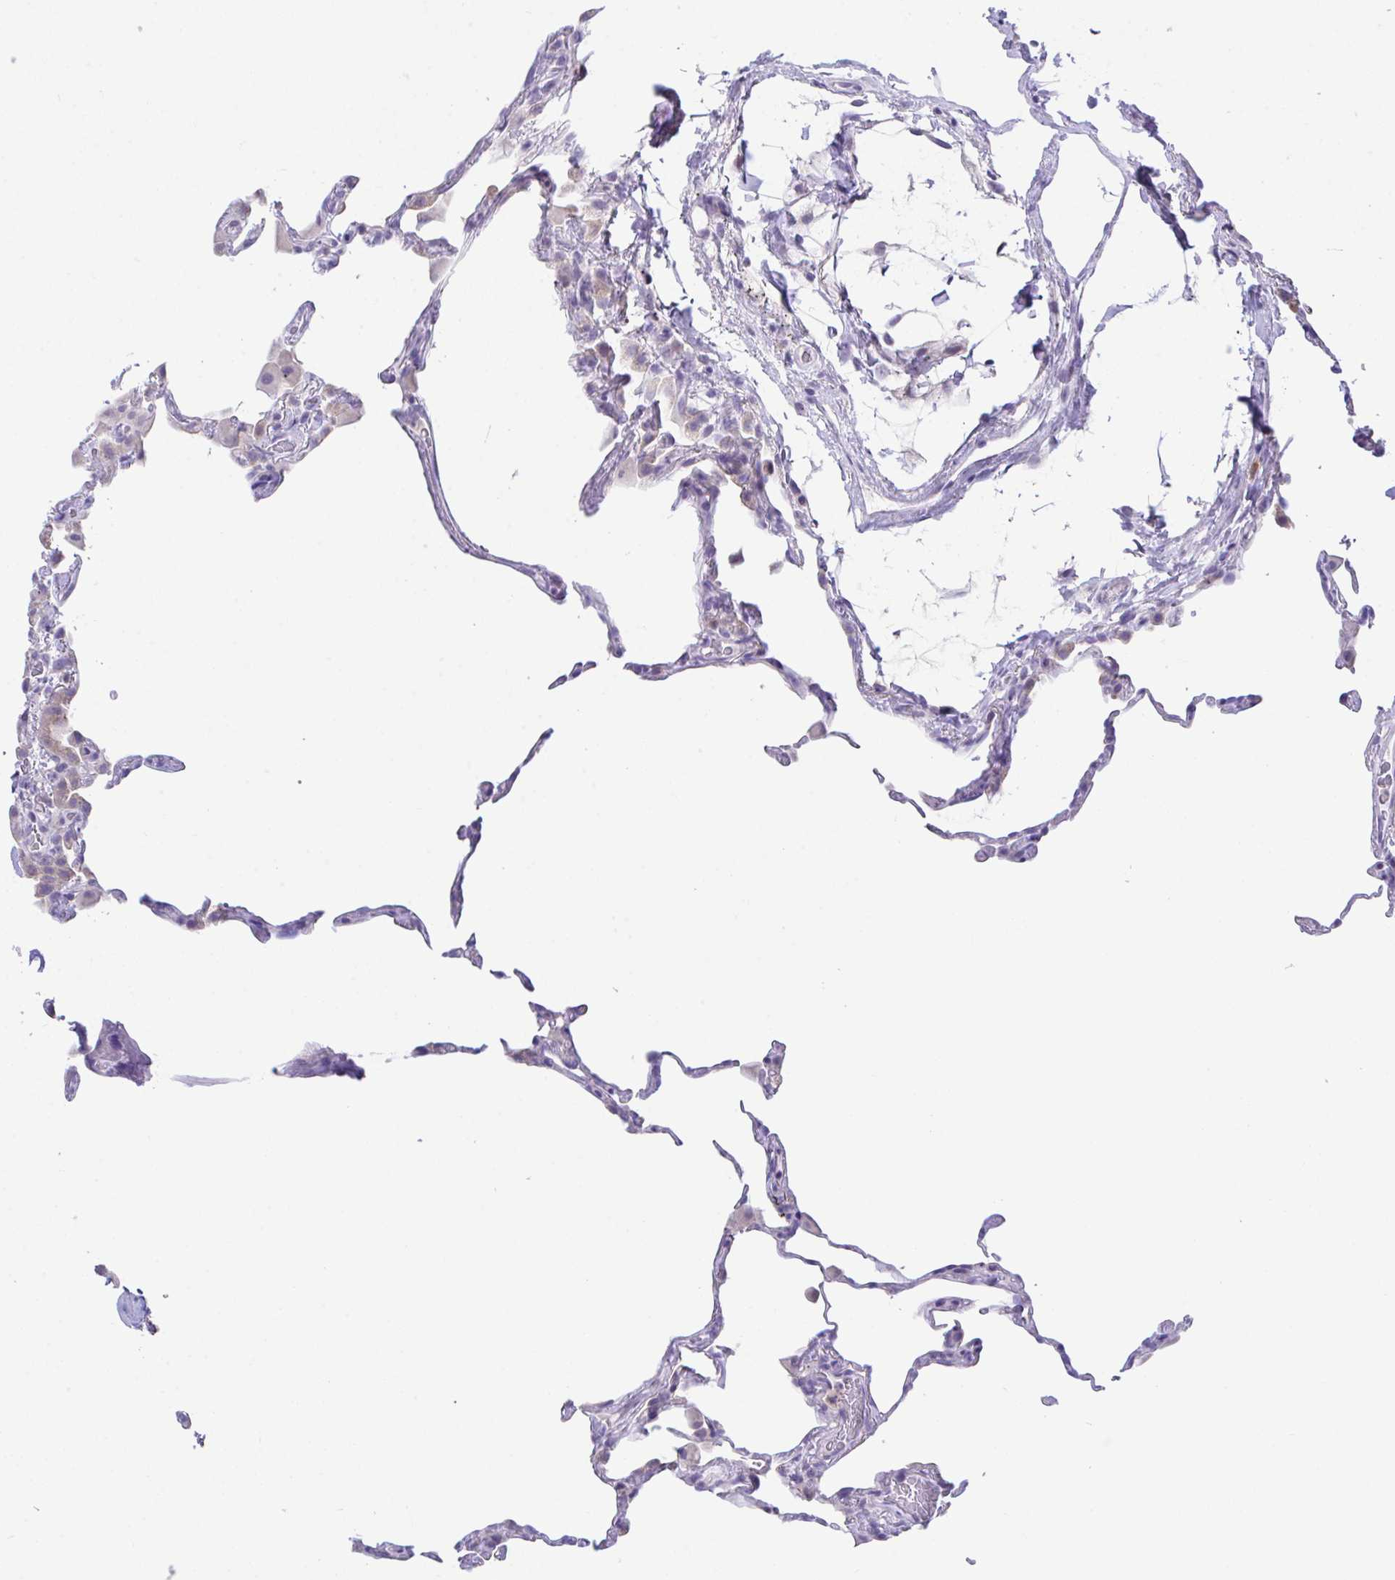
{"staining": {"intensity": "negative", "quantity": "none", "location": "none"}, "tissue": "lung", "cell_type": "Alveolar cells", "image_type": "normal", "snomed": [{"axis": "morphology", "description": "Normal tissue, NOS"}, {"axis": "topography", "description": "Lung"}], "caption": "Human lung stained for a protein using immunohistochemistry (IHC) reveals no staining in alveolar cells.", "gene": "HOXB4", "patient": {"sex": "female", "age": 57}}